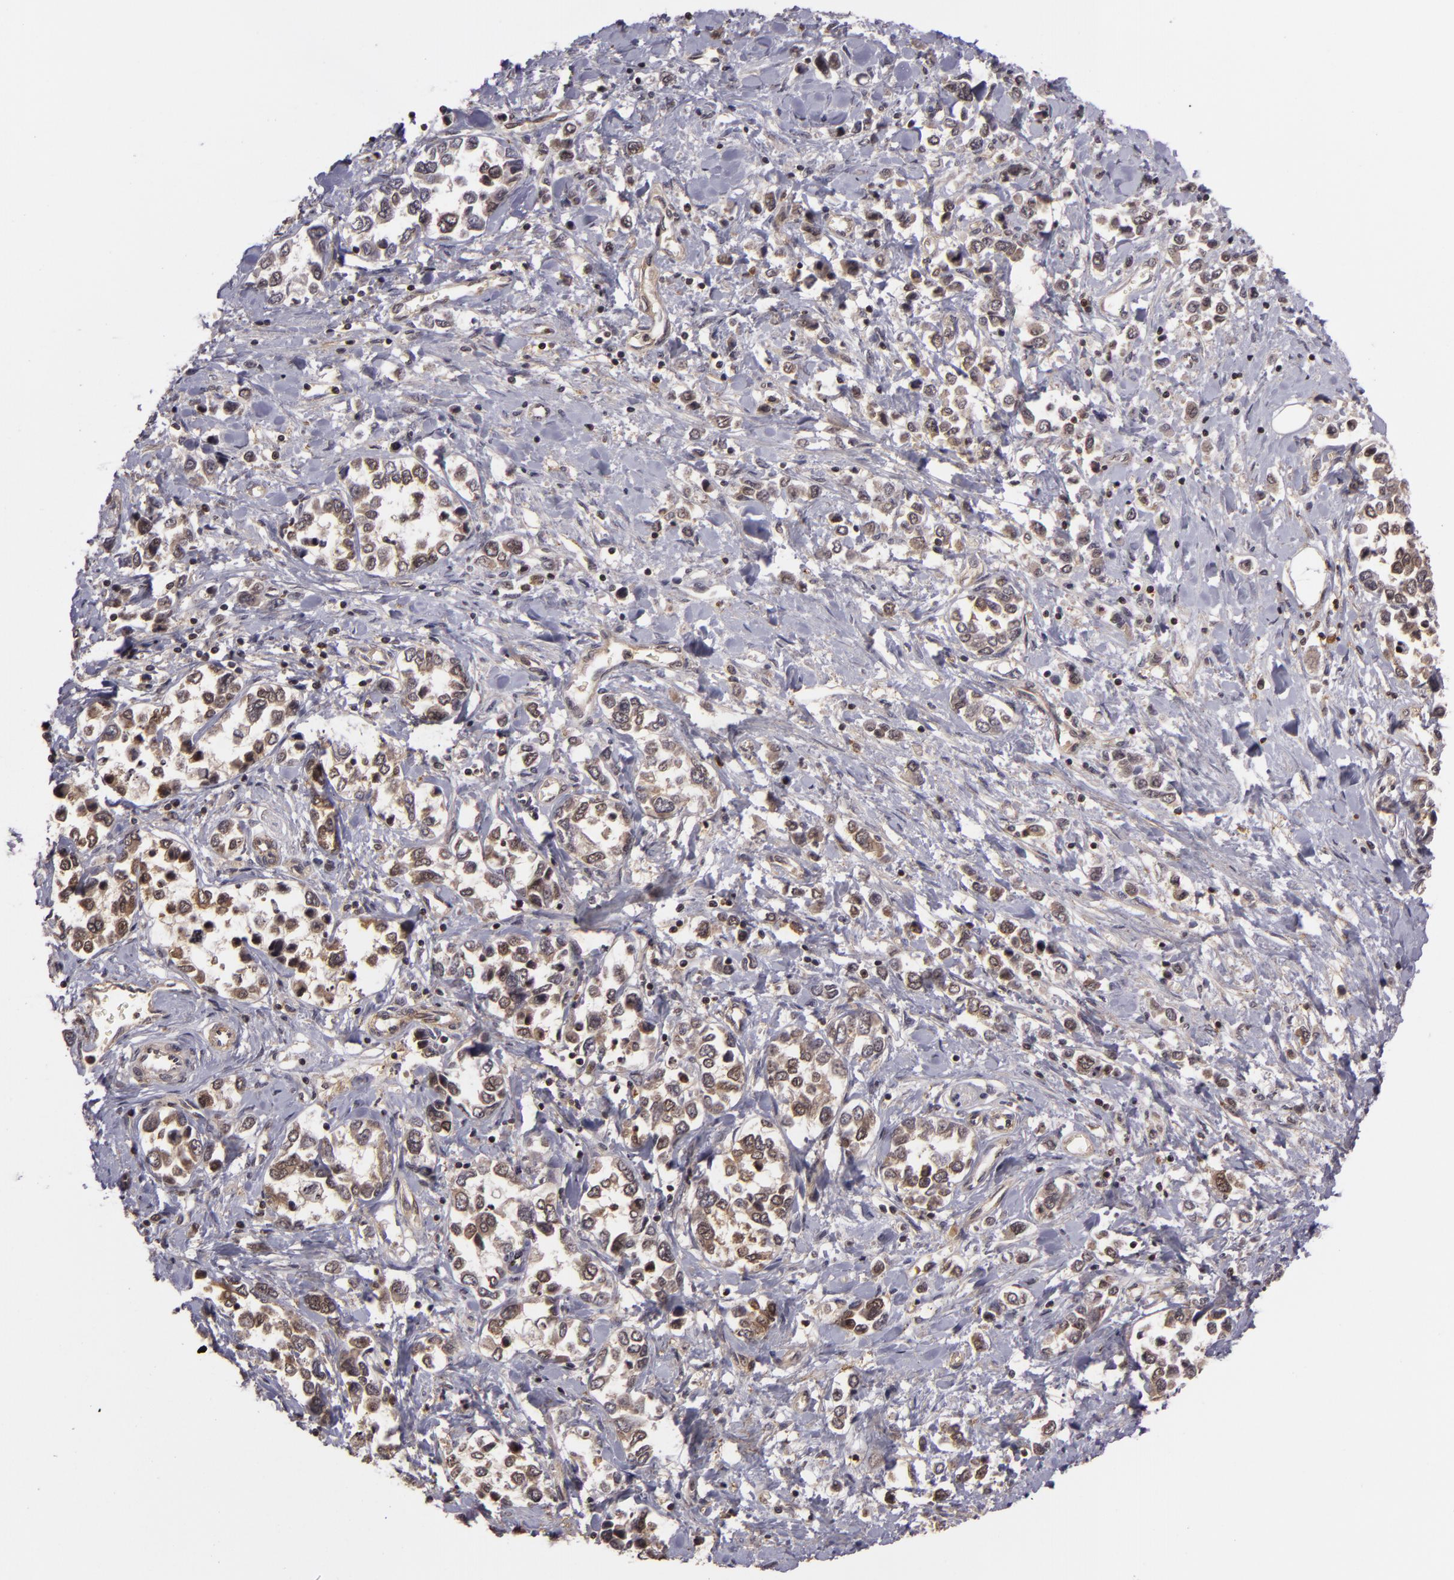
{"staining": {"intensity": "weak", "quantity": "25%-75%", "location": "cytoplasmic/membranous"}, "tissue": "stomach cancer", "cell_type": "Tumor cells", "image_type": "cancer", "snomed": [{"axis": "morphology", "description": "Adenocarcinoma, NOS"}, {"axis": "topography", "description": "Stomach, upper"}], "caption": "Brown immunohistochemical staining in human stomach cancer exhibits weak cytoplasmic/membranous staining in approximately 25%-75% of tumor cells. Using DAB (3,3'-diaminobenzidine) (brown) and hematoxylin (blue) stains, captured at high magnification using brightfield microscopy.", "gene": "ZBTB33", "patient": {"sex": "male", "age": 76}}